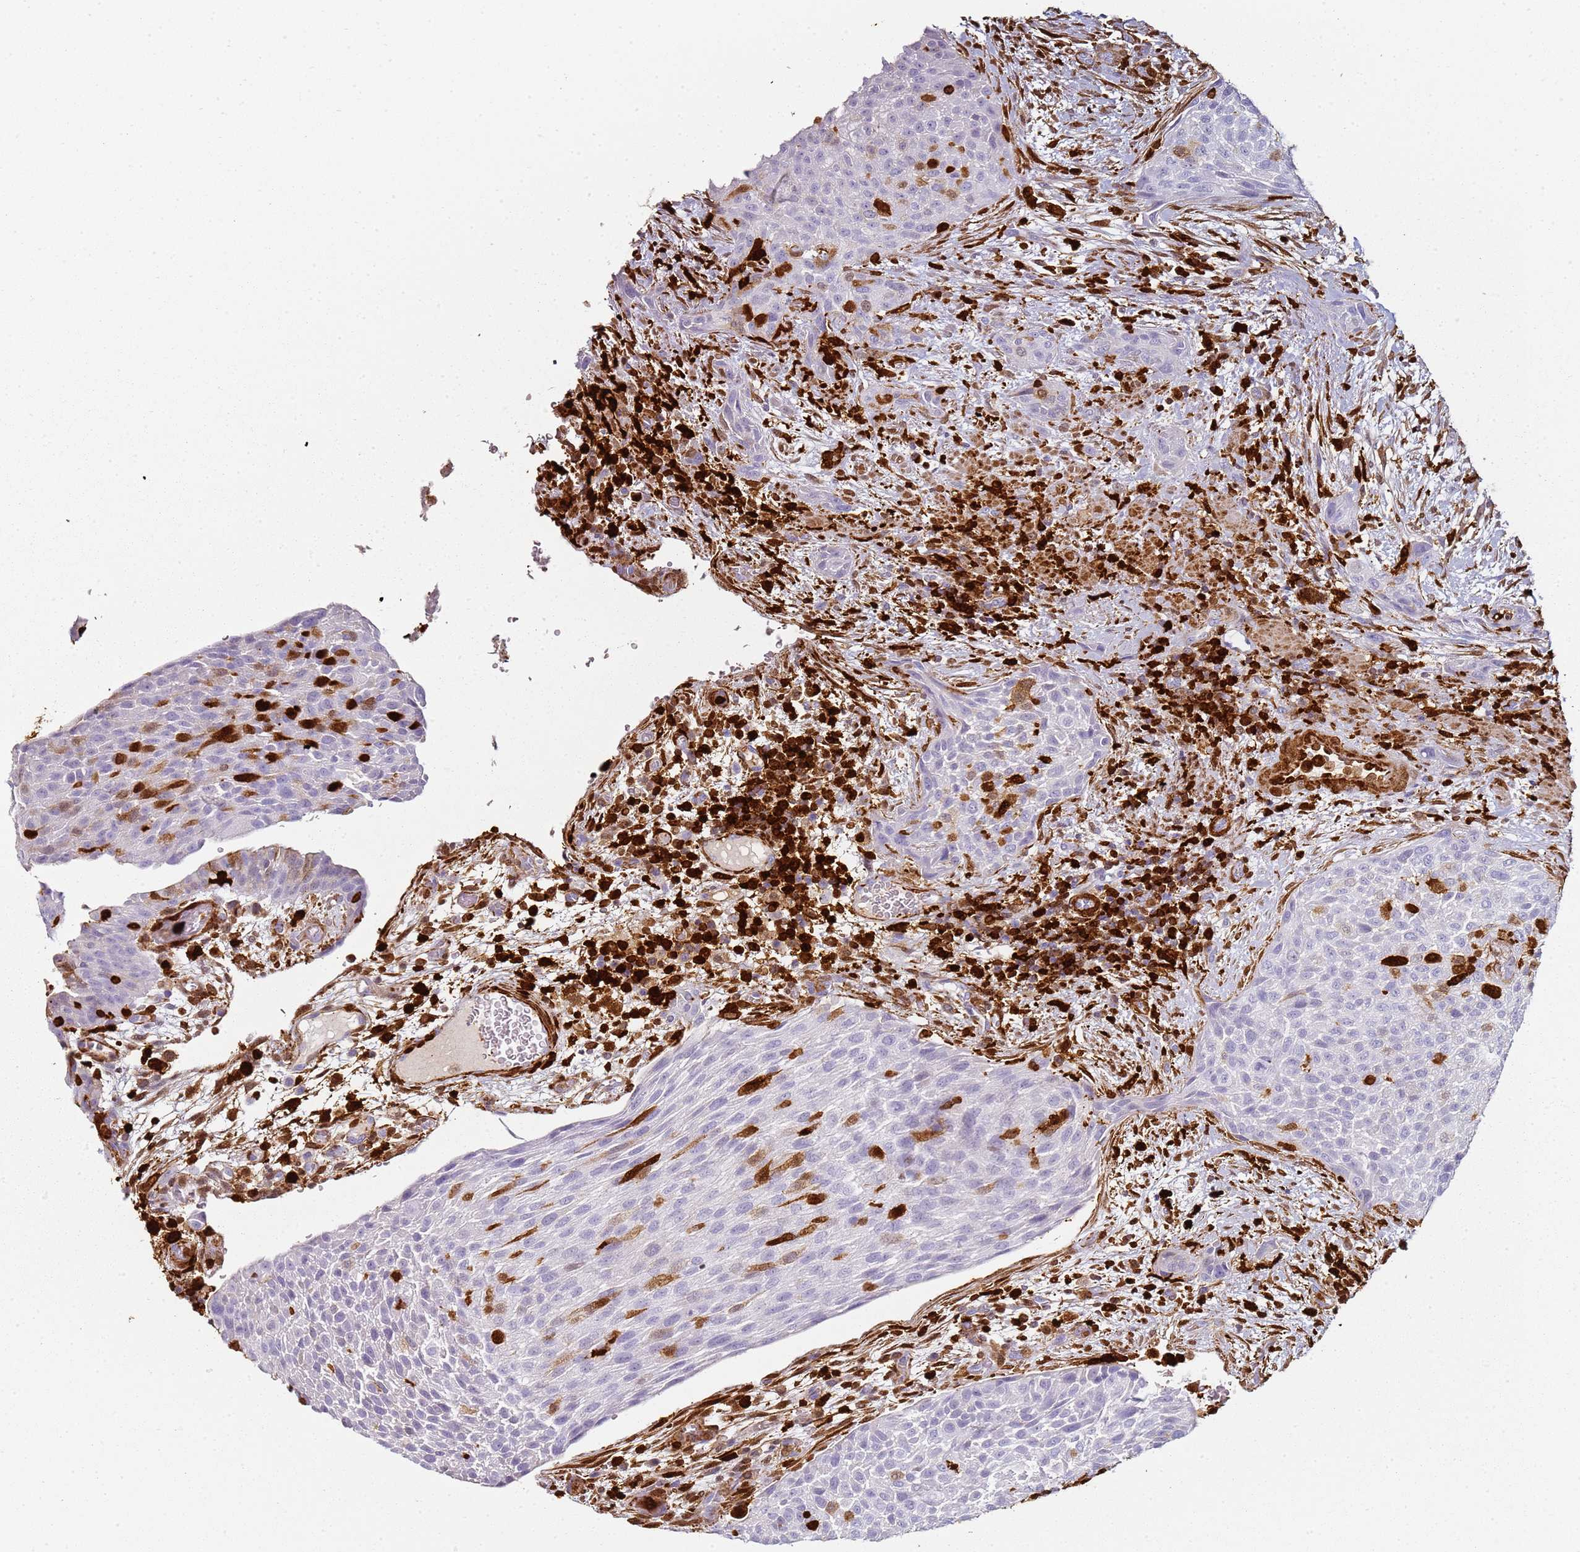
{"staining": {"intensity": "negative", "quantity": "none", "location": "none"}, "tissue": "urothelial cancer", "cell_type": "Tumor cells", "image_type": "cancer", "snomed": [{"axis": "morphology", "description": "Normal tissue, NOS"}, {"axis": "morphology", "description": "Urothelial carcinoma, NOS"}, {"axis": "topography", "description": "Urinary bladder"}, {"axis": "topography", "description": "Peripheral nerve tissue"}], "caption": "Immunohistochemistry of urothelial cancer exhibits no positivity in tumor cells. (DAB (3,3'-diaminobenzidine) immunohistochemistry (IHC) visualized using brightfield microscopy, high magnification).", "gene": "S100A4", "patient": {"sex": "male", "age": 35}}